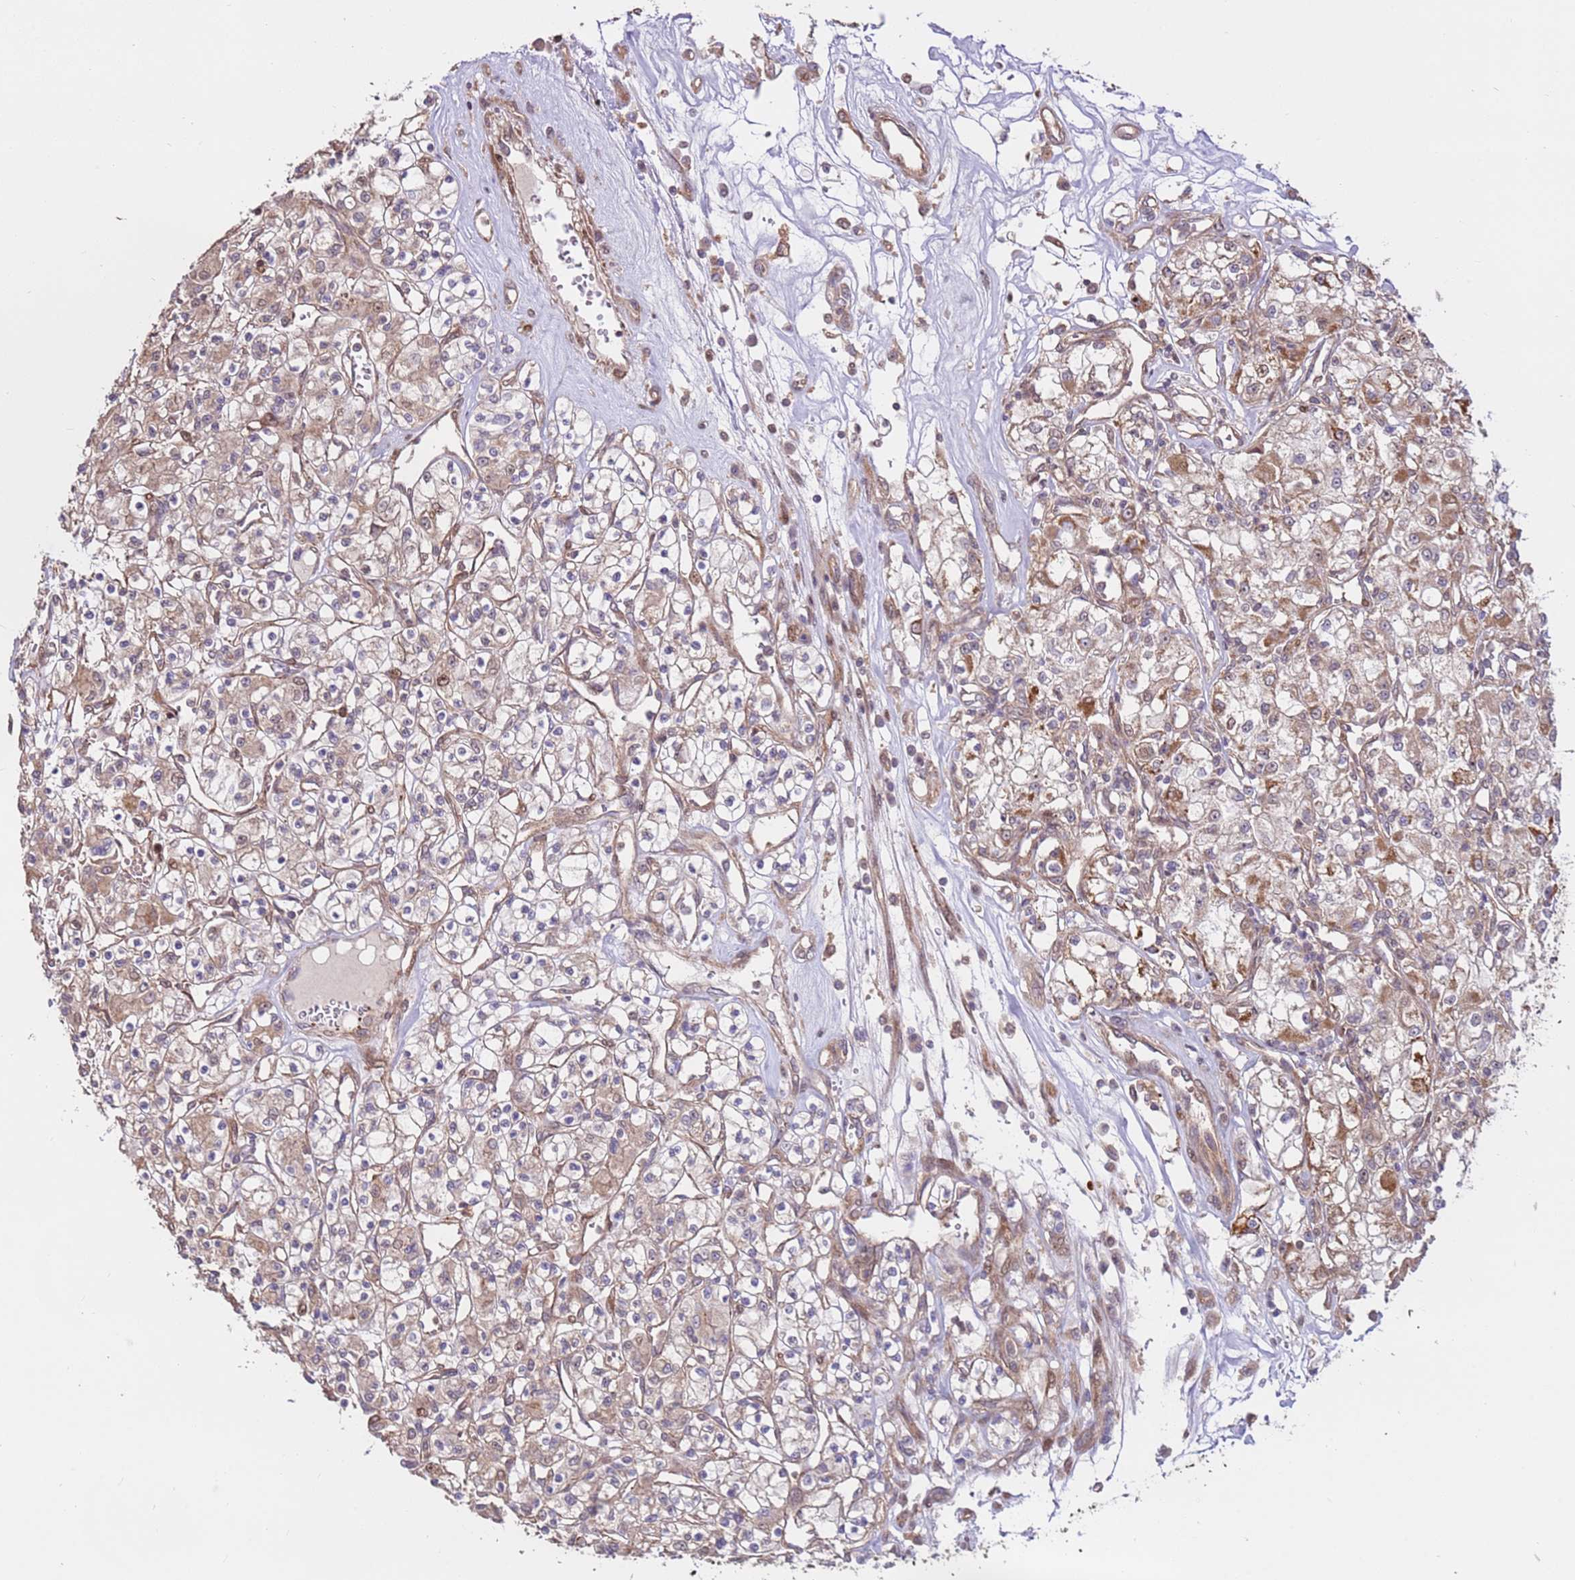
{"staining": {"intensity": "moderate", "quantity": "<25%", "location": "nuclear"}, "tissue": "renal cancer", "cell_type": "Tumor cells", "image_type": "cancer", "snomed": [{"axis": "morphology", "description": "Adenocarcinoma, NOS"}, {"axis": "topography", "description": "Kidney"}], "caption": "Immunohistochemical staining of renal cancer shows low levels of moderate nuclear positivity in approximately <25% of tumor cells. (DAB = brown stain, brightfield microscopy at high magnification).", "gene": "CCDC112", "patient": {"sex": "female", "age": 59}}